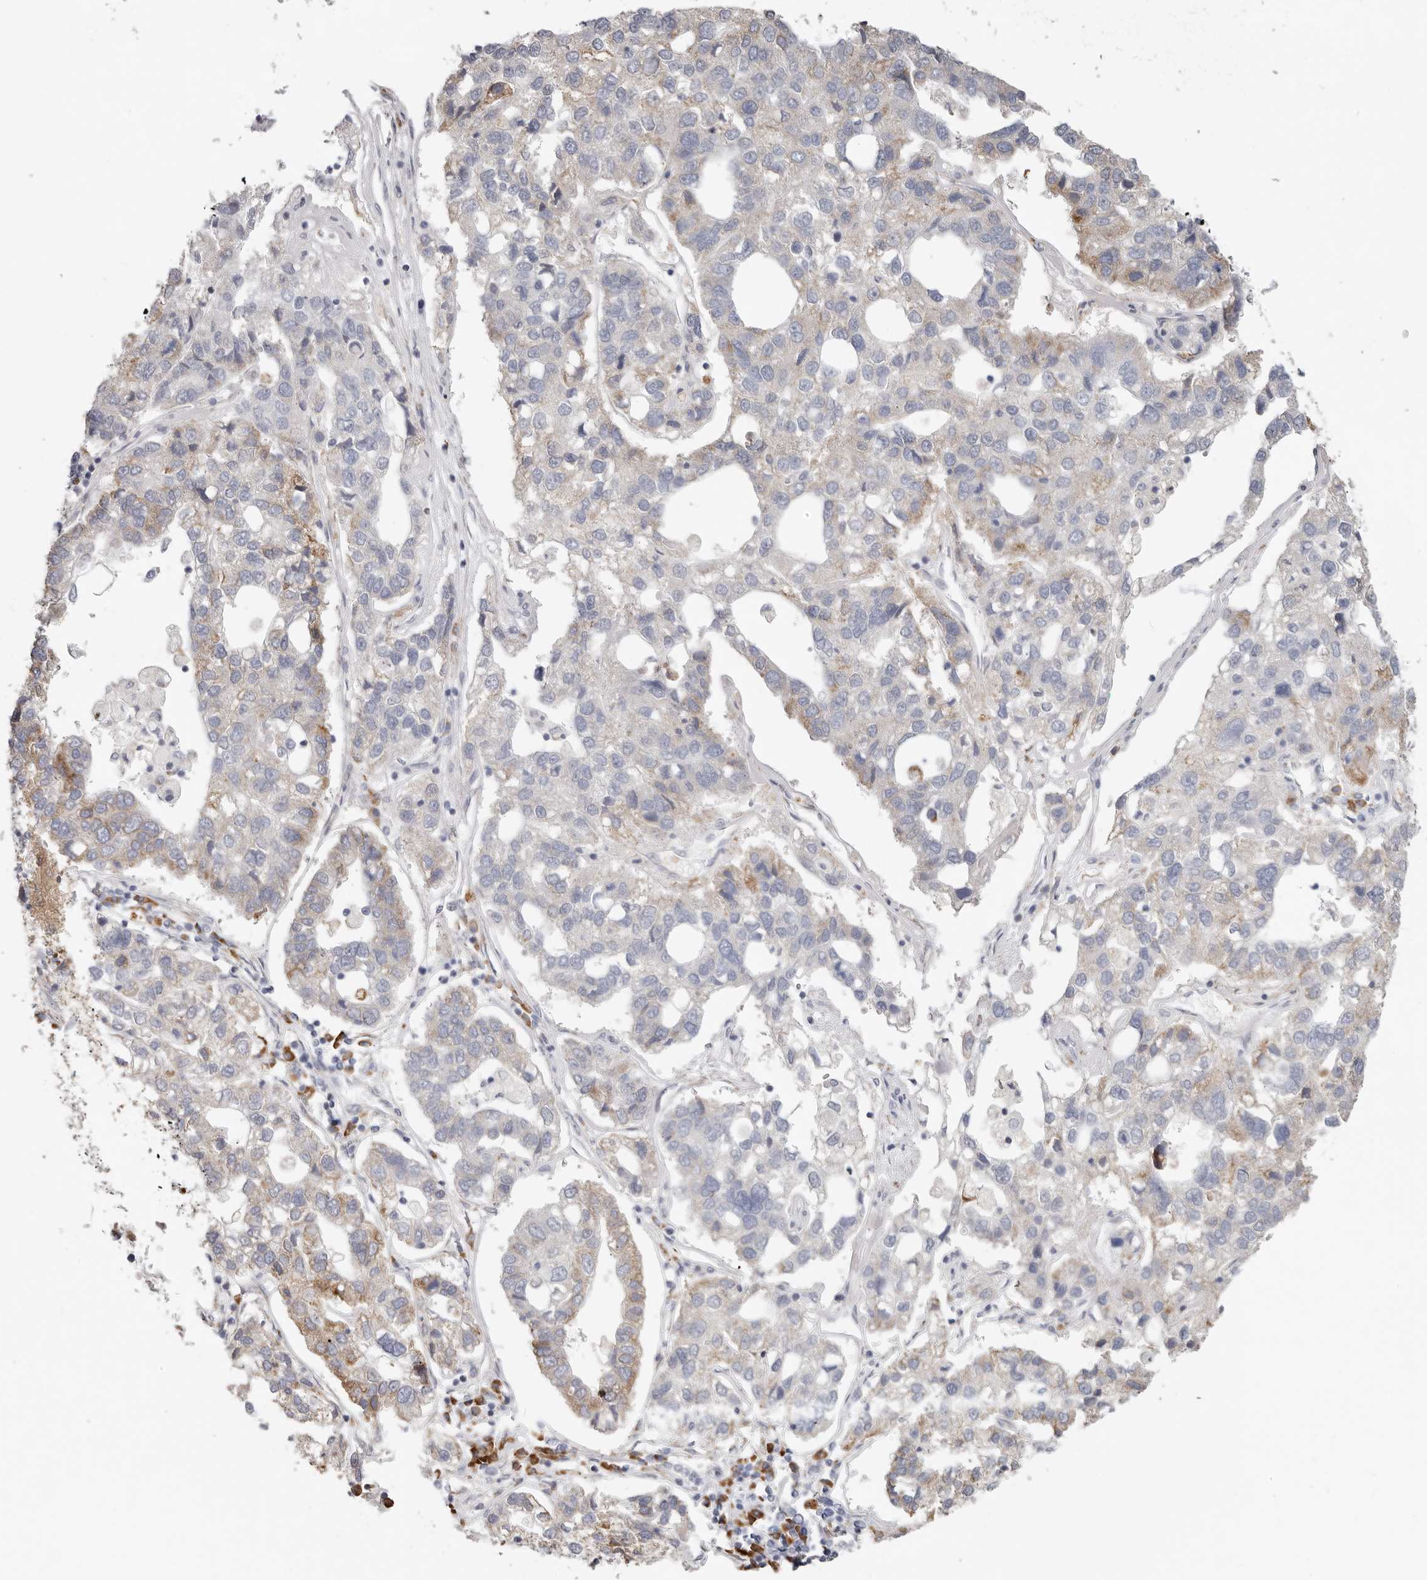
{"staining": {"intensity": "moderate", "quantity": "<25%", "location": "cytoplasmic/membranous"}, "tissue": "pancreatic cancer", "cell_type": "Tumor cells", "image_type": "cancer", "snomed": [{"axis": "morphology", "description": "Adenocarcinoma, NOS"}, {"axis": "topography", "description": "Pancreas"}], "caption": "Immunohistochemistry (IHC) micrograph of neoplastic tissue: adenocarcinoma (pancreatic) stained using IHC exhibits low levels of moderate protein expression localized specifically in the cytoplasmic/membranous of tumor cells, appearing as a cytoplasmic/membranous brown color.", "gene": "IL32", "patient": {"sex": "female", "age": 61}}